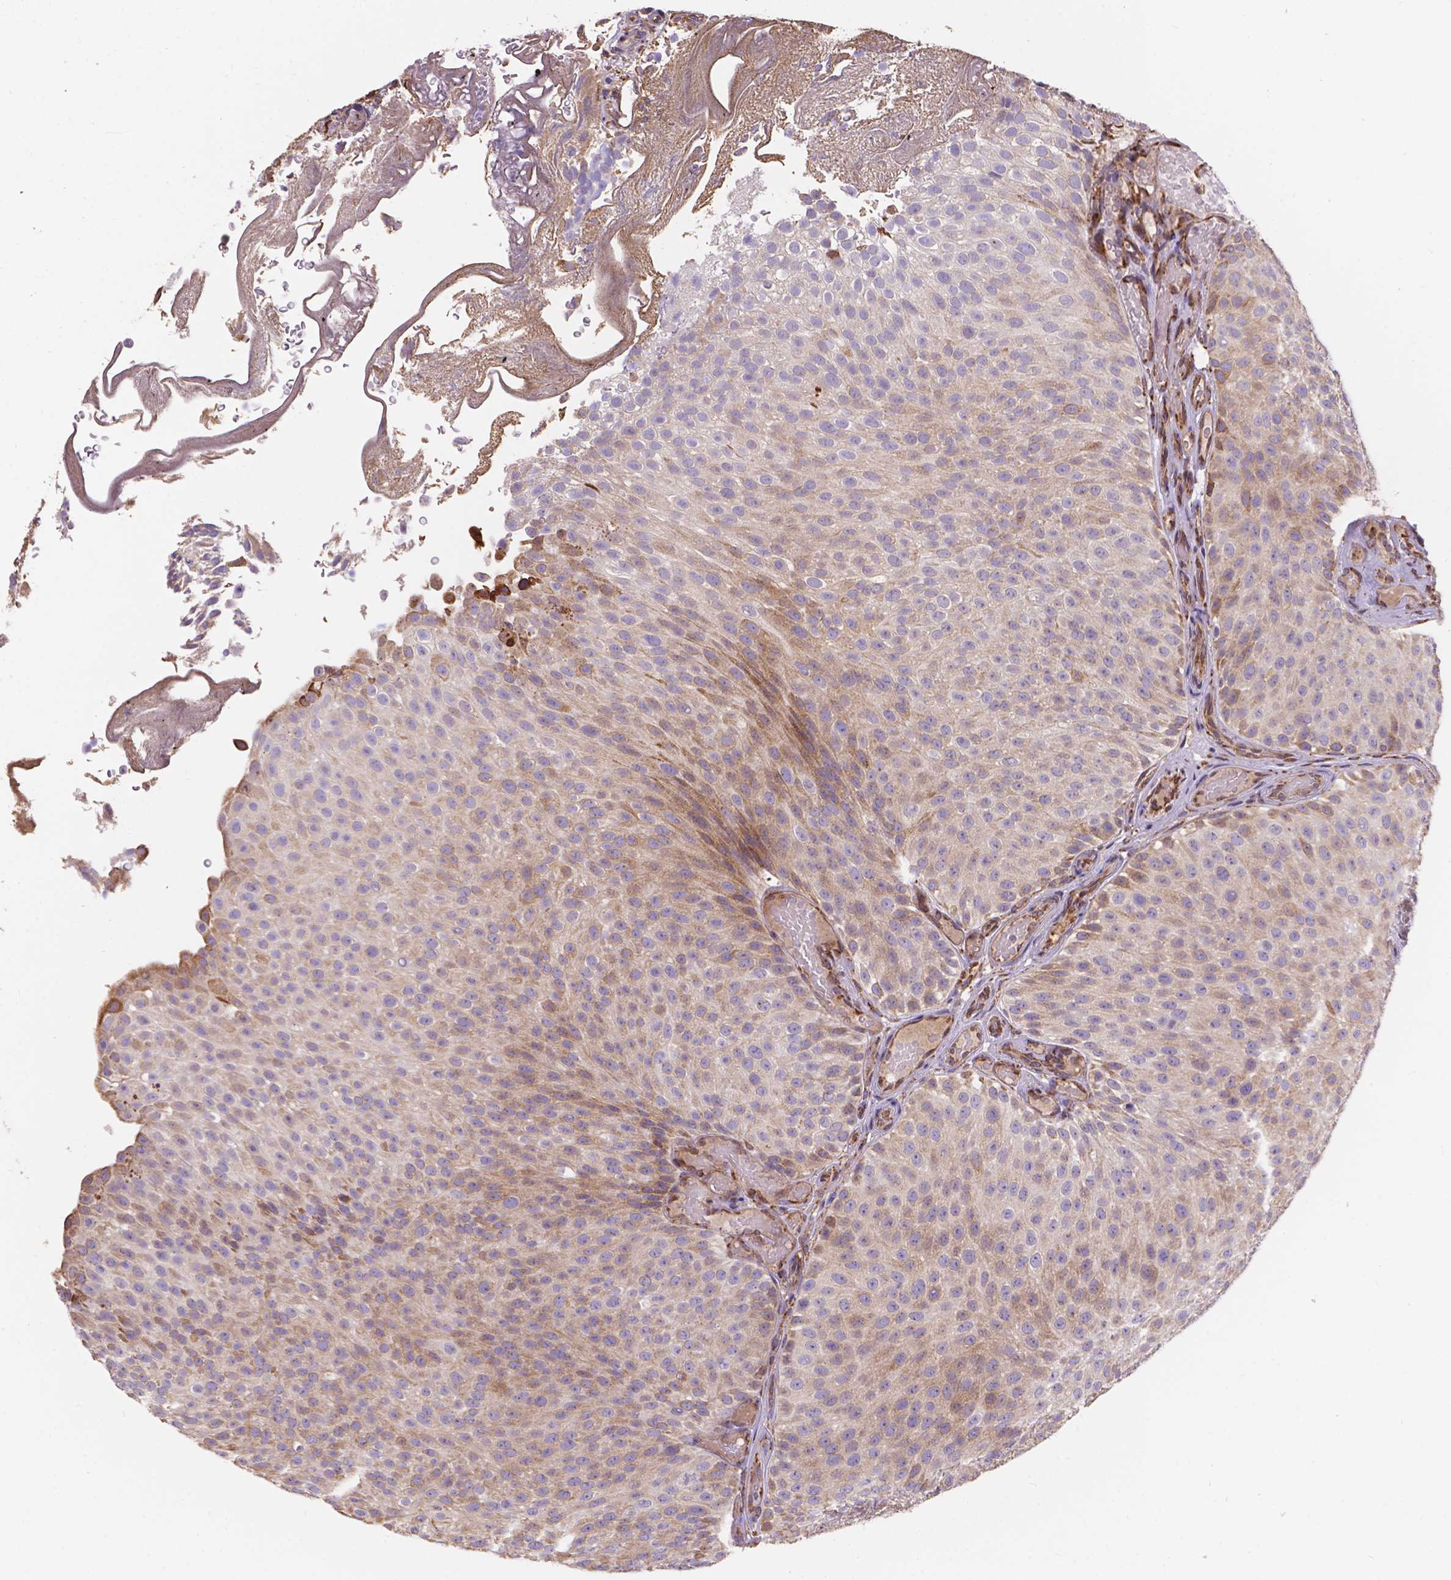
{"staining": {"intensity": "moderate", "quantity": "<25%", "location": "cytoplasmic/membranous"}, "tissue": "urothelial cancer", "cell_type": "Tumor cells", "image_type": "cancer", "snomed": [{"axis": "morphology", "description": "Urothelial carcinoma, Low grade"}, {"axis": "topography", "description": "Urinary bladder"}], "caption": "Immunohistochemical staining of urothelial cancer demonstrates low levels of moderate cytoplasmic/membranous protein staining in about <25% of tumor cells. (DAB (3,3'-diaminobenzidine) IHC, brown staining for protein, blue staining for nuclei).", "gene": "IPO11", "patient": {"sex": "male", "age": 78}}